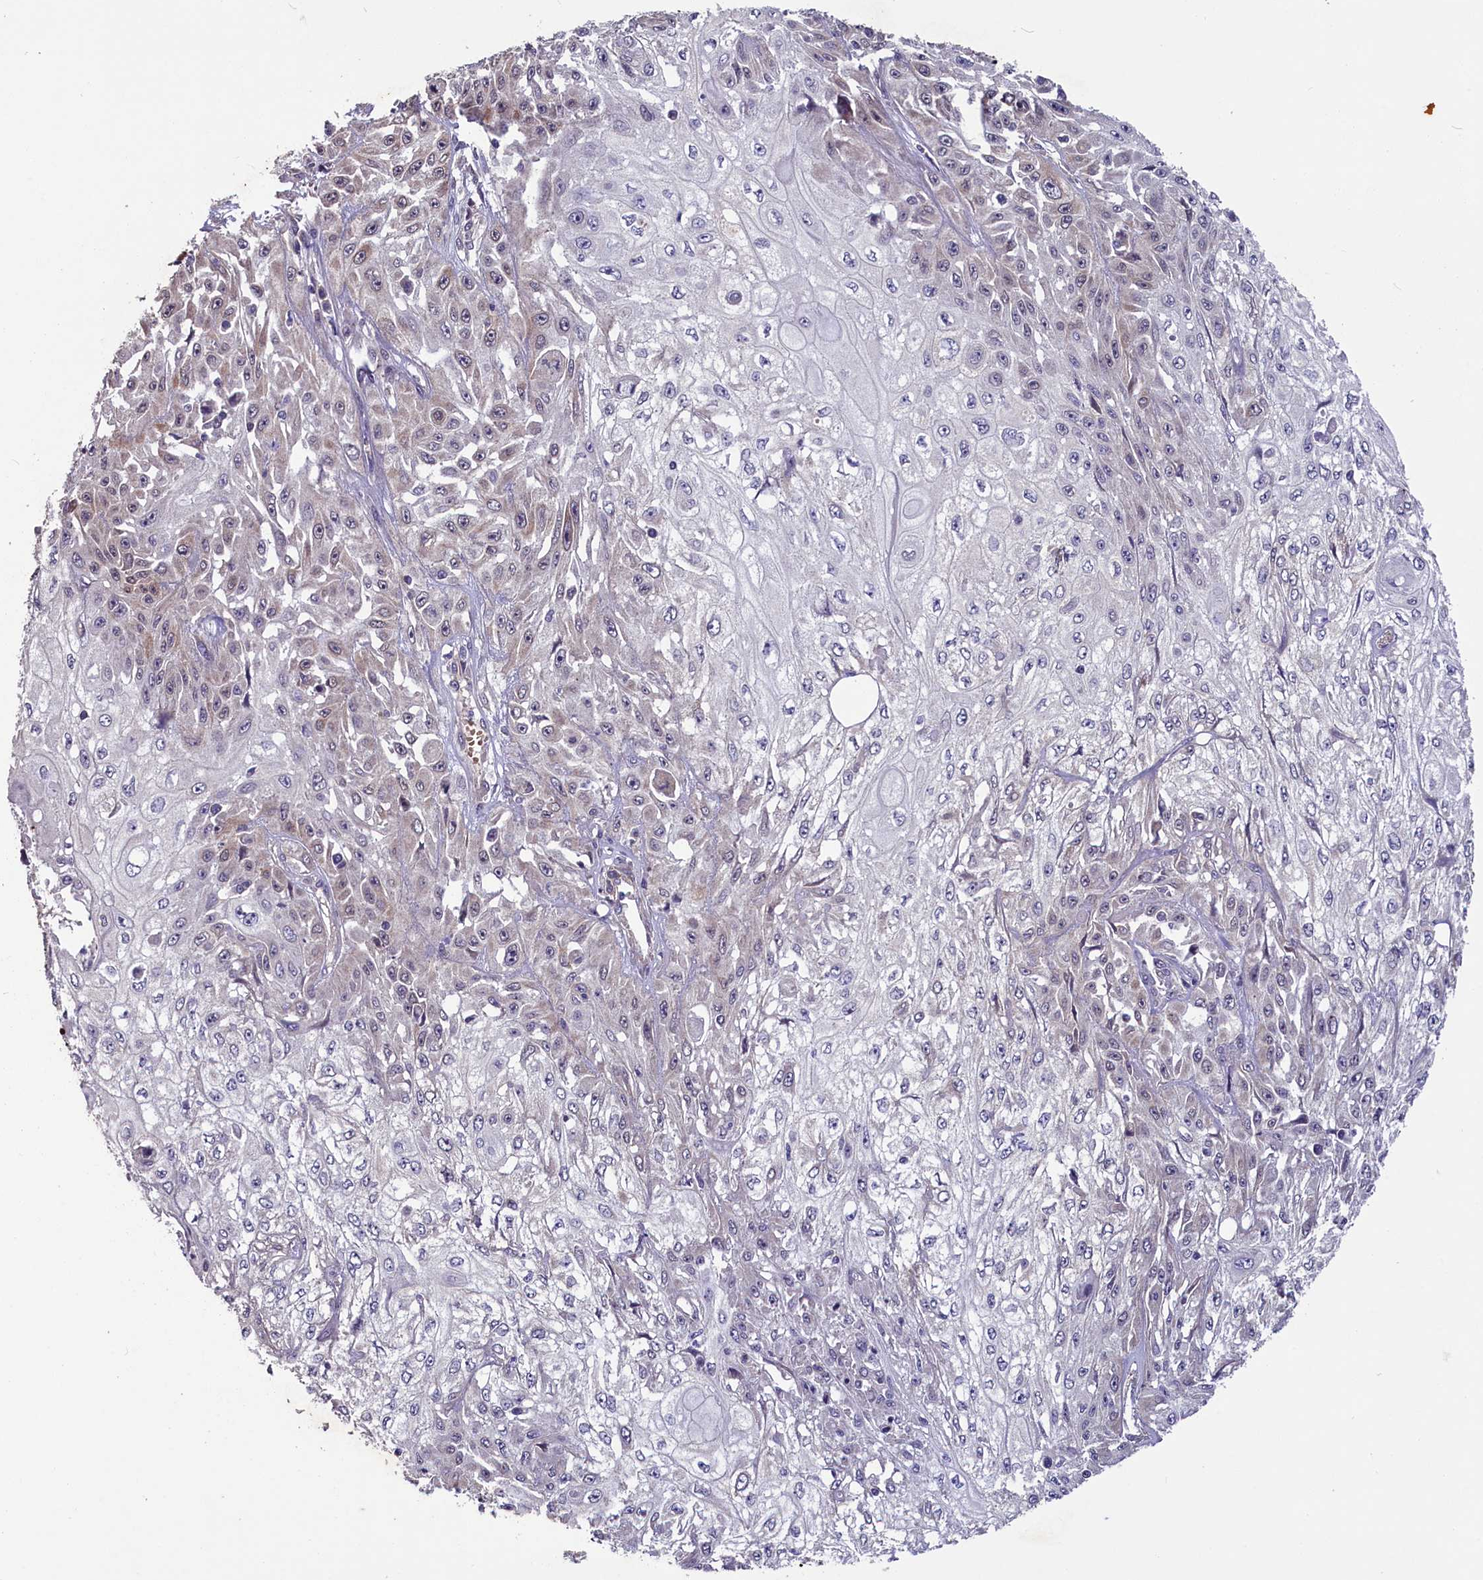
{"staining": {"intensity": "weak", "quantity": "<25%", "location": "cytoplasmic/membranous"}, "tissue": "skin cancer", "cell_type": "Tumor cells", "image_type": "cancer", "snomed": [{"axis": "morphology", "description": "Squamous cell carcinoma, NOS"}, {"axis": "morphology", "description": "Squamous cell carcinoma, metastatic, NOS"}, {"axis": "topography", "description": "Skin"}, {"axis": "topography", "description": "Lymph node"}], "caption": "Photomicrograph shows no significant protein expression in tumor cells of squamous cell carcinoma (skin).", "gene": "SLC39A6", "patient": {"sex": "male", "age": 75}}